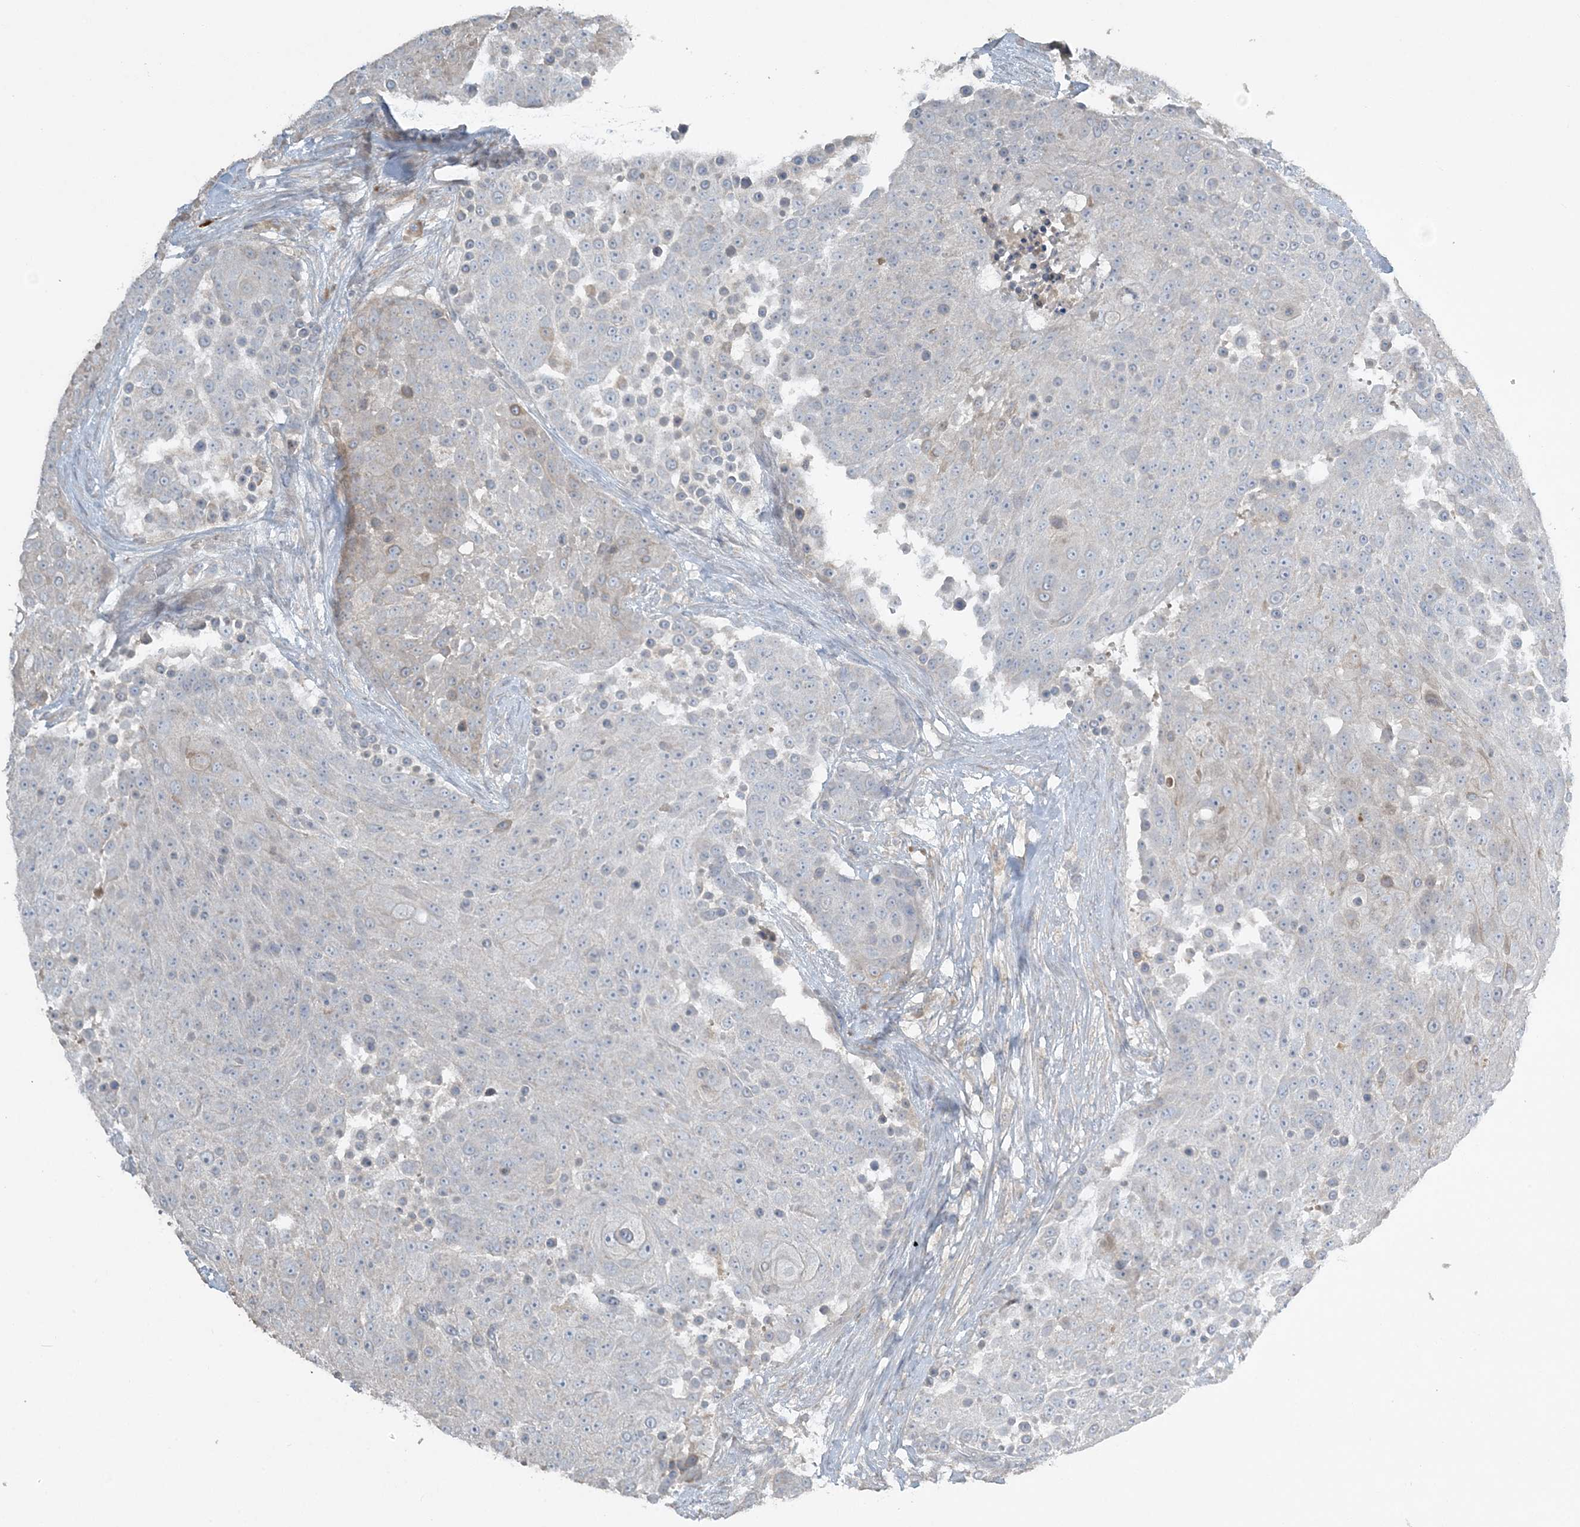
{"staining": {"intensity": "negative", "quantity": "none", "location": "none"}, "tissue": "urothelial cancer", "cell_type": "Tumor cells", "image_type": "cancer", "snomed": [{"axis": "morphology", "description": "Urothelial carcinoma, High grade"}, {"axis": "topography", "description": "Urinary bladder"}], "caption": "Tumor cells show no significant protein positivity in urothelial carcinoma (high-grade).", "gene": "SLC4A10", "patient": {"sex": "female", "age": 63}}